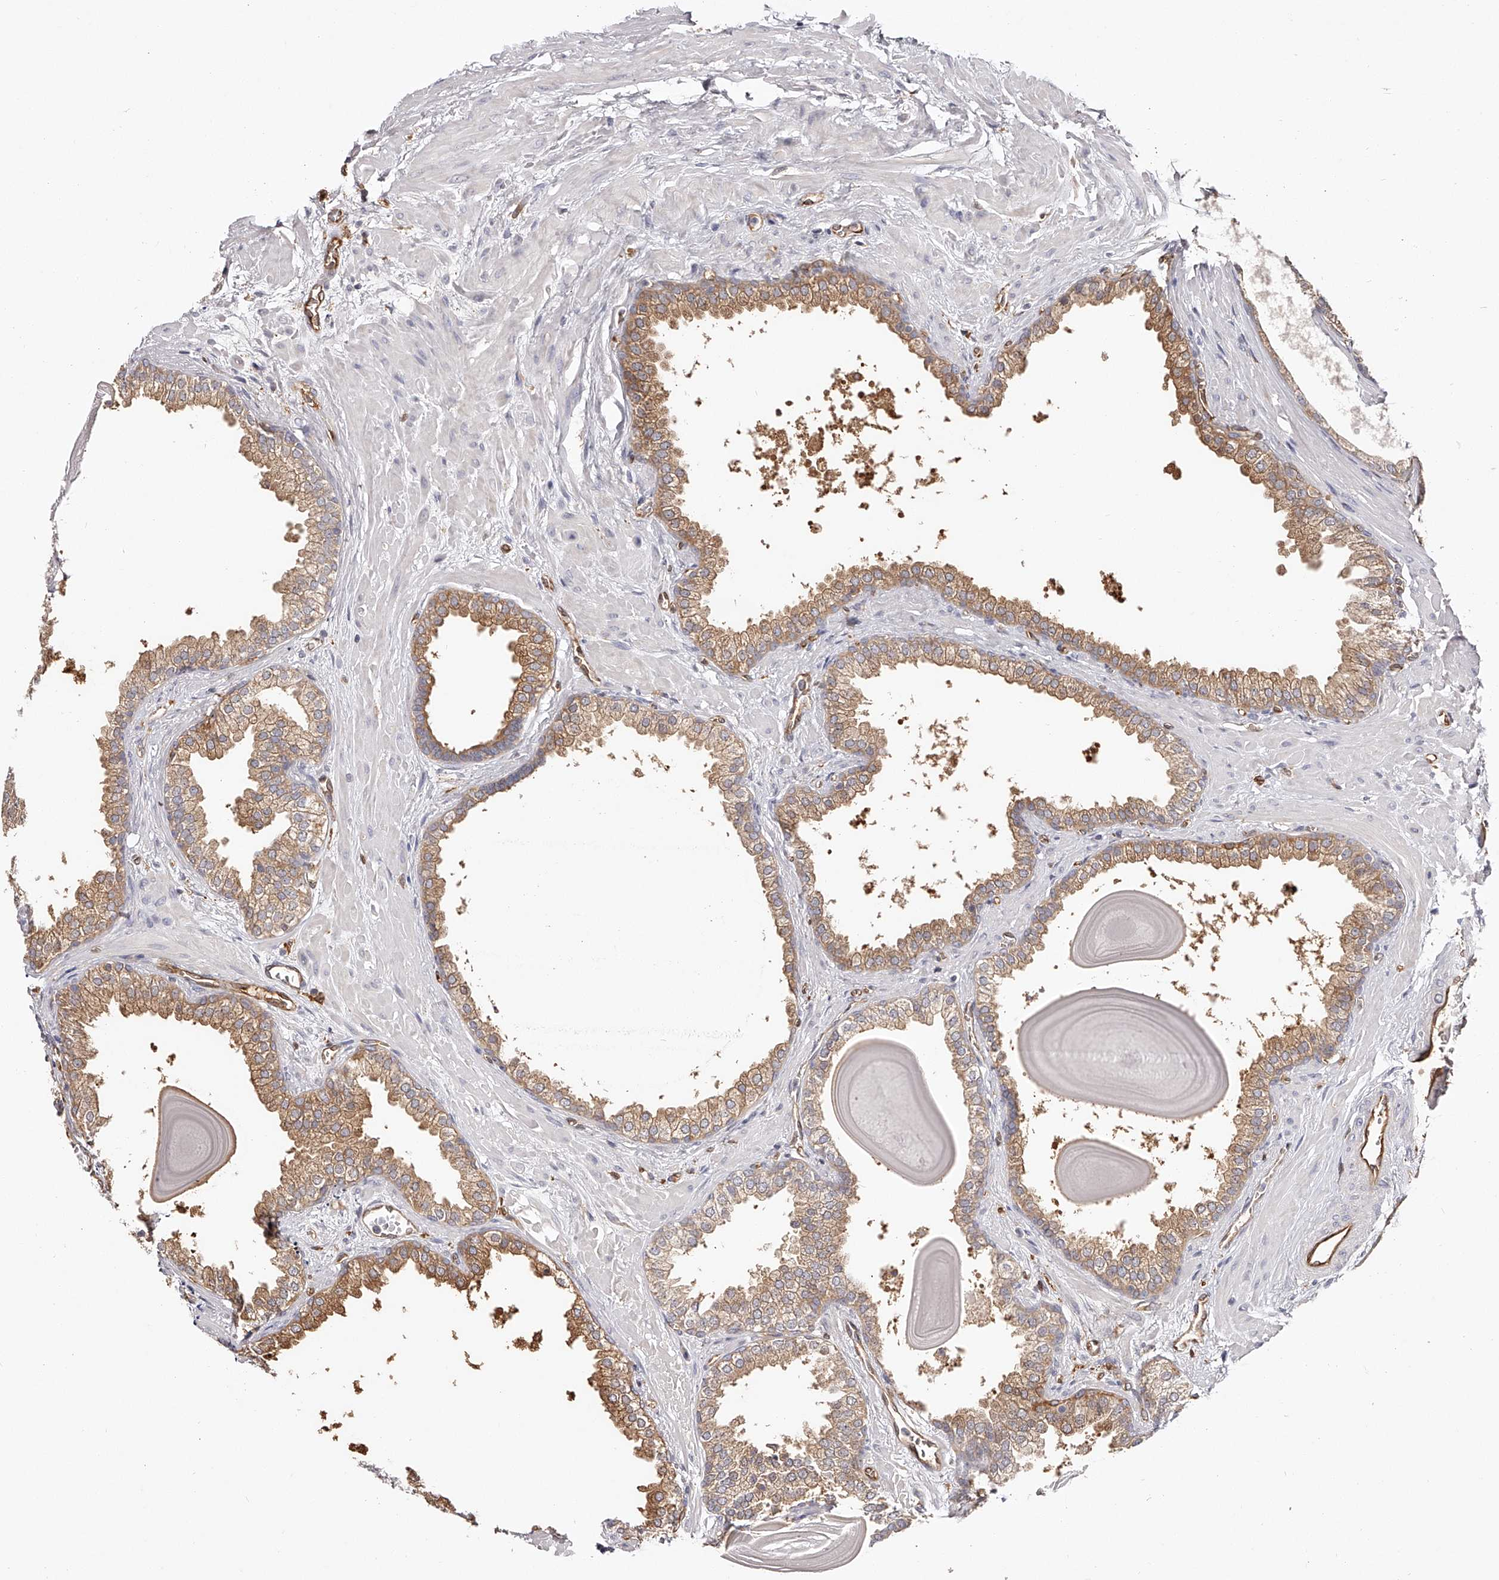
{"staining": {"intensity": "moderate", "quantity": "25%-75%", "location": "cytoplasmic/membranous"}, "tissue": "prostate", "cell_type": "Glandular cells", "image_type": "normal", "snomed": [{"axis": "morphology", "description": "Normal tissue, NOS"}, {"axis": "topography", "description": "Prostate"}], "caption": "Immunohistochemical staining of benign human prostate exhibits 25%-75% levels of moderate cytoplasmic/membranous protein positivity in approximately 25%-75% of glandular cells.", "gene": "LAP3", "patient": {"sex": "male", "age": 48}}